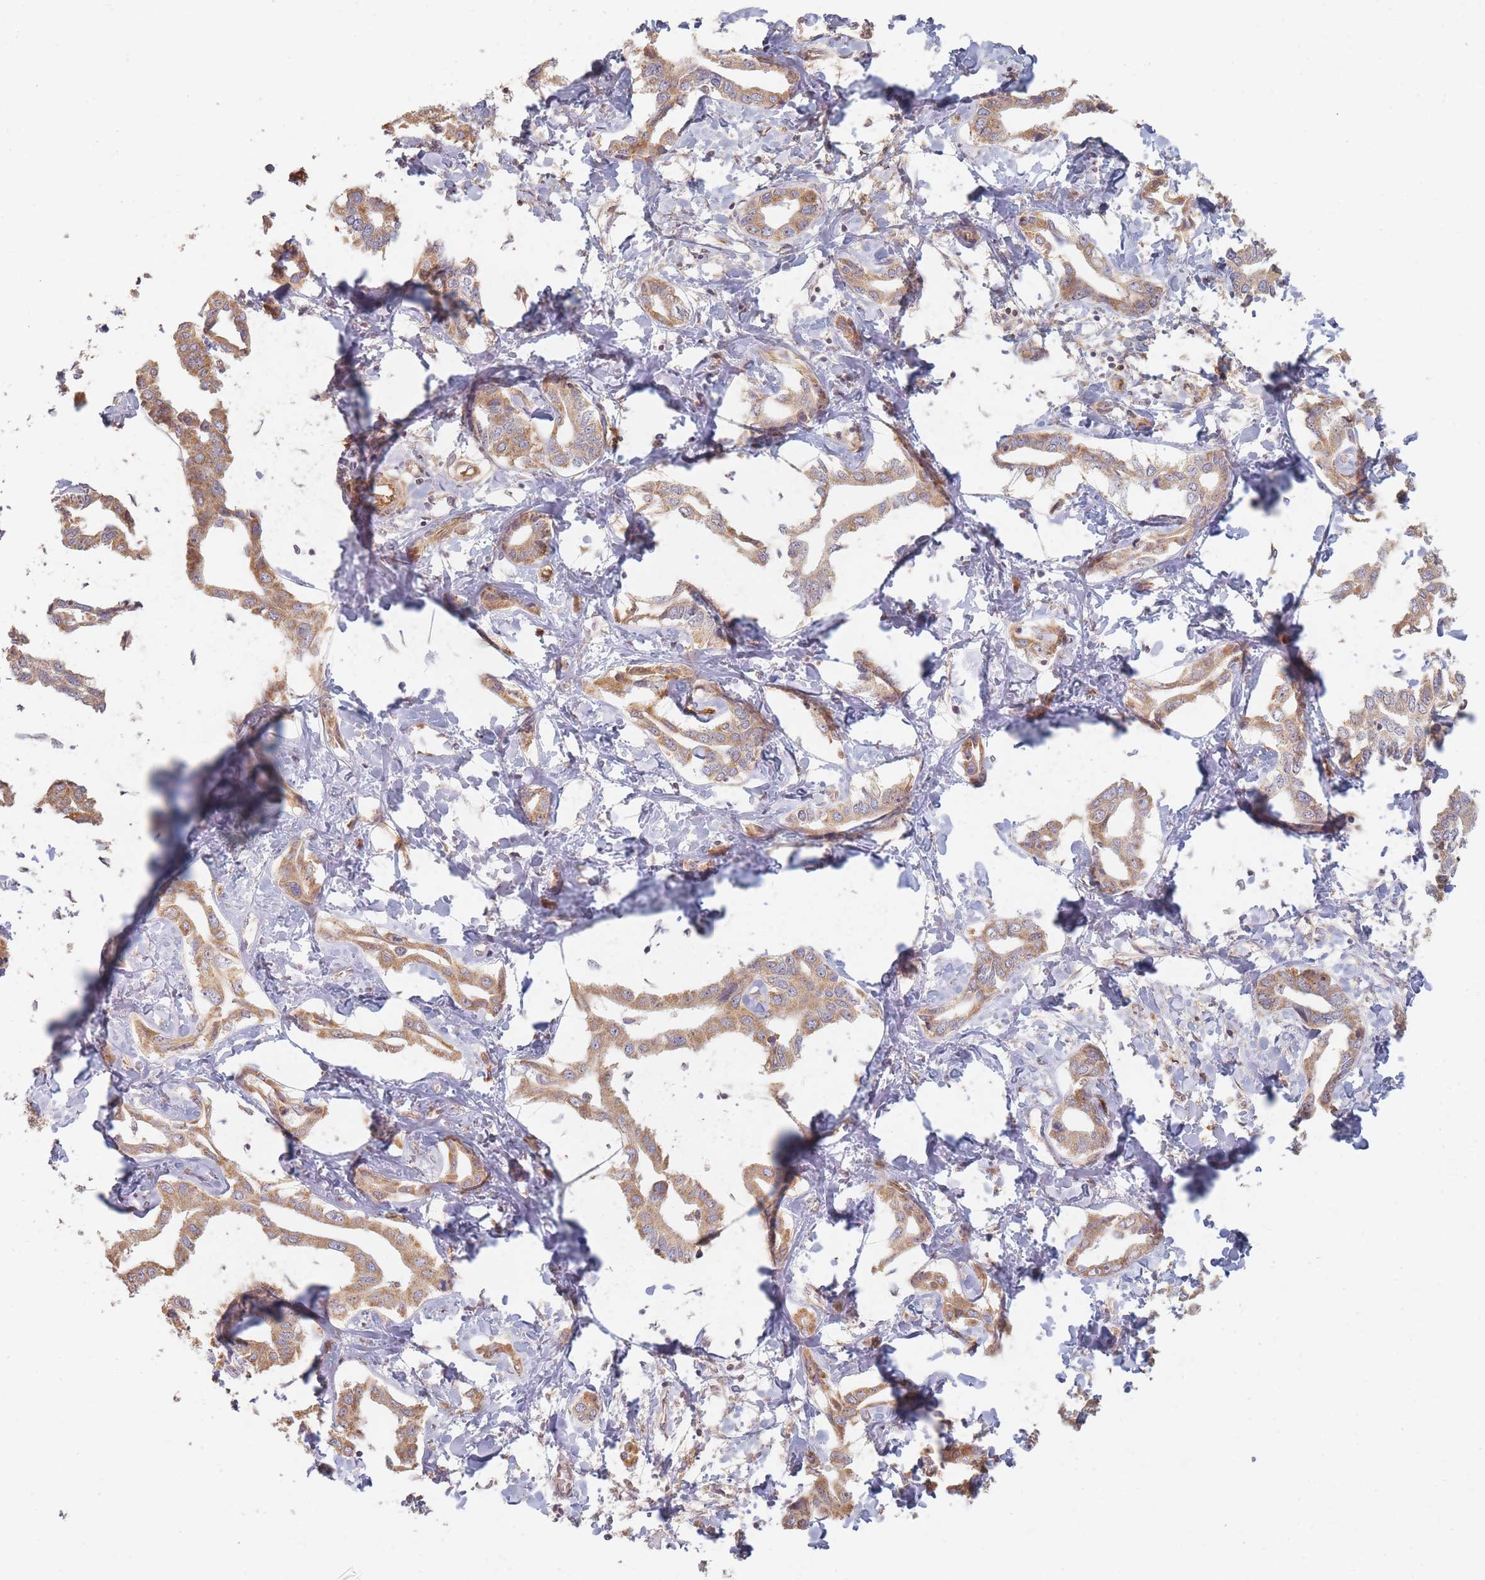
{"staining": {"intensity": "moderate", "quantity": ">75%", "location": "cytoplasmic/membranous"}, "tissue": "liver cancer", "cell_type": "Tumor cells", "image_type": "cancer", "snomed": [{"axis": "morphology", "description": "Cholangiocarcinoma"}, {"axis": "topography", "description": "Liver"}], "caption": "Liver cholangiocarcinoma stained with a brown dye demonstrates moderate cytoplasmic/membranous positive staining in approximately >75% of tumor cells.", "gene": "MRPS6", "patient": {"sex": "male", "age": 59}}